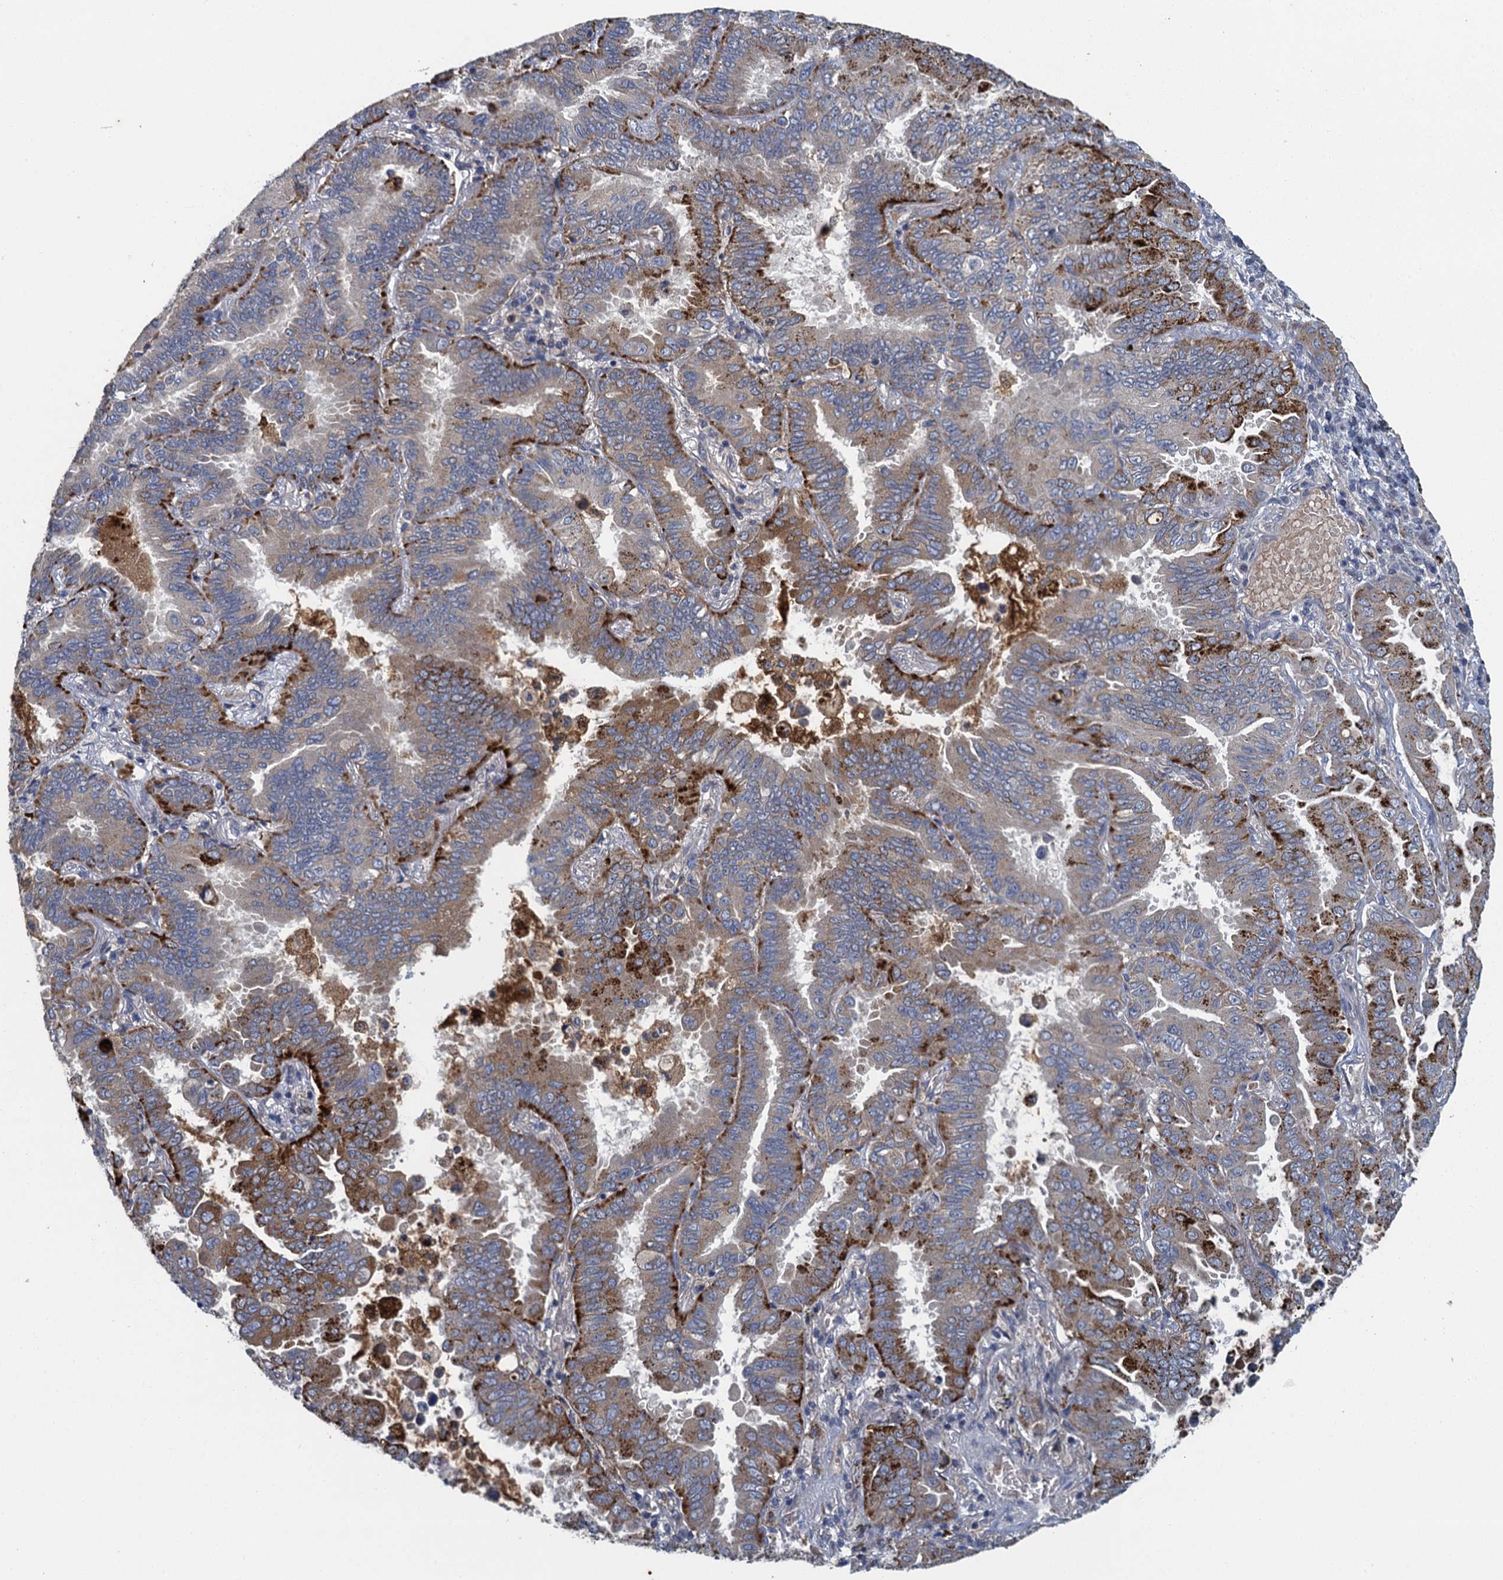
{"staining": {"intensity": "moderate", "quantity": "25%-75%", "location": "cytoplasmic/membranous"}, "tissue": "lung cancer", "cell_type": "Tumor cells", "image_type": "cancer", "snomed": [{"axis": "morphology", "description": "Adenocarcinoma, NOS"}, {"axis": "topography", "description": "Lung"}], "caption": "Lung adenocarcinoma stained with DAB IHC exhibits medium levels of moderate cytoplasmic/membranous expression in approximately 25%-75% of tumor cells. (brown staining indicates protein expression, while blue staining denotes nuclei).", "gene": "KBTBD8", "patient": {"sex": "male", "age": 64}}